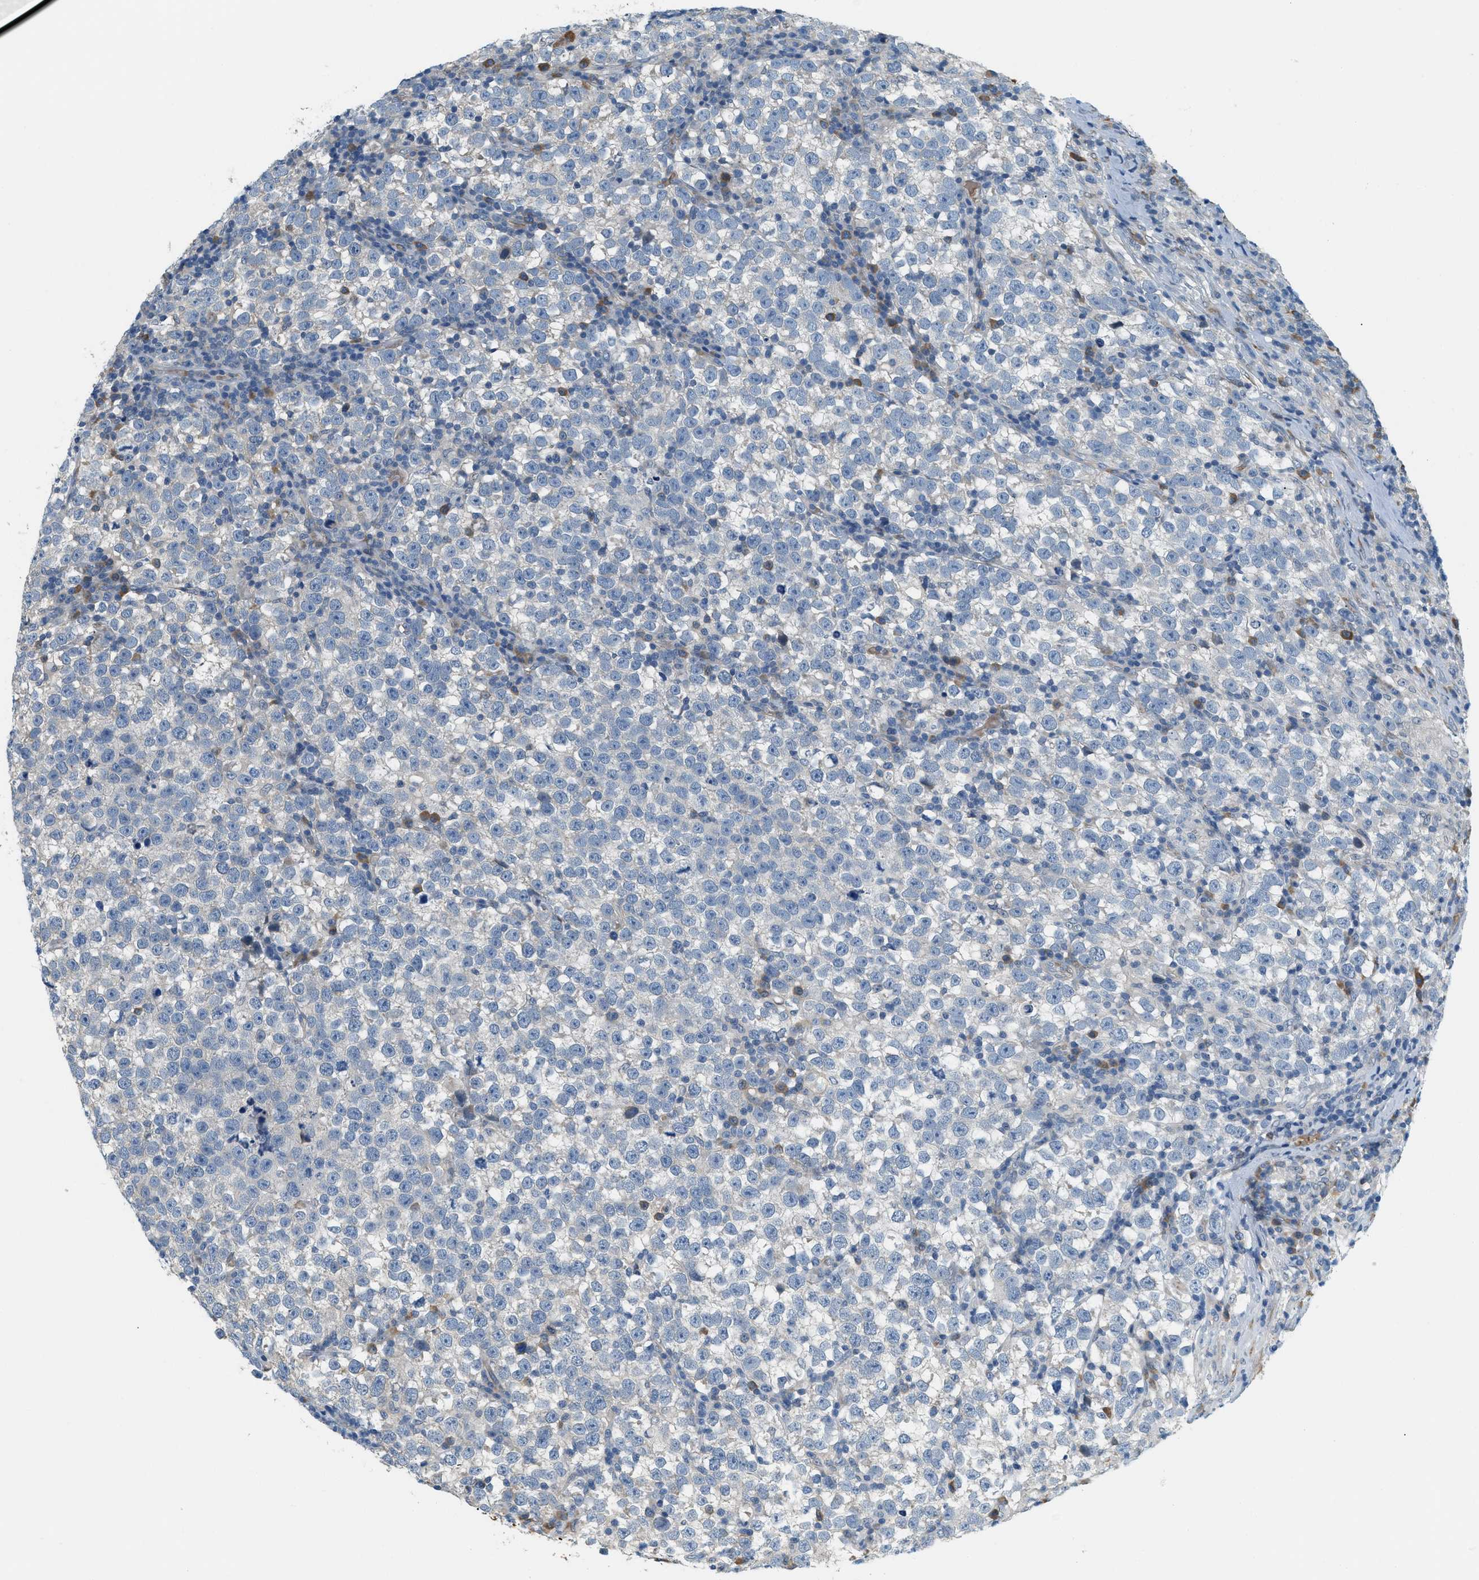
{"staining": {"intensity": "negative", "quantity": "none", "location": "none"}, "tissue": "testis cancer", "cell_type": "Tumor cells", "image_type": "cancer", "snomed": [{"axis": "morphology", "description": "Normal tissue, NOS"}, {"axis": "morphology", "description": "Seminoma, NOS"}, {"axis": "topography", "description": "Testis"}], "caption": "High magnification brightfield microscopy of testis cancer stained with DAB (brown) and counterstained with hematoxylin (blue): tumor cells show no significant staining.", "gene": "CYTH2", "patient": {"sex": "male", "age": 43}}